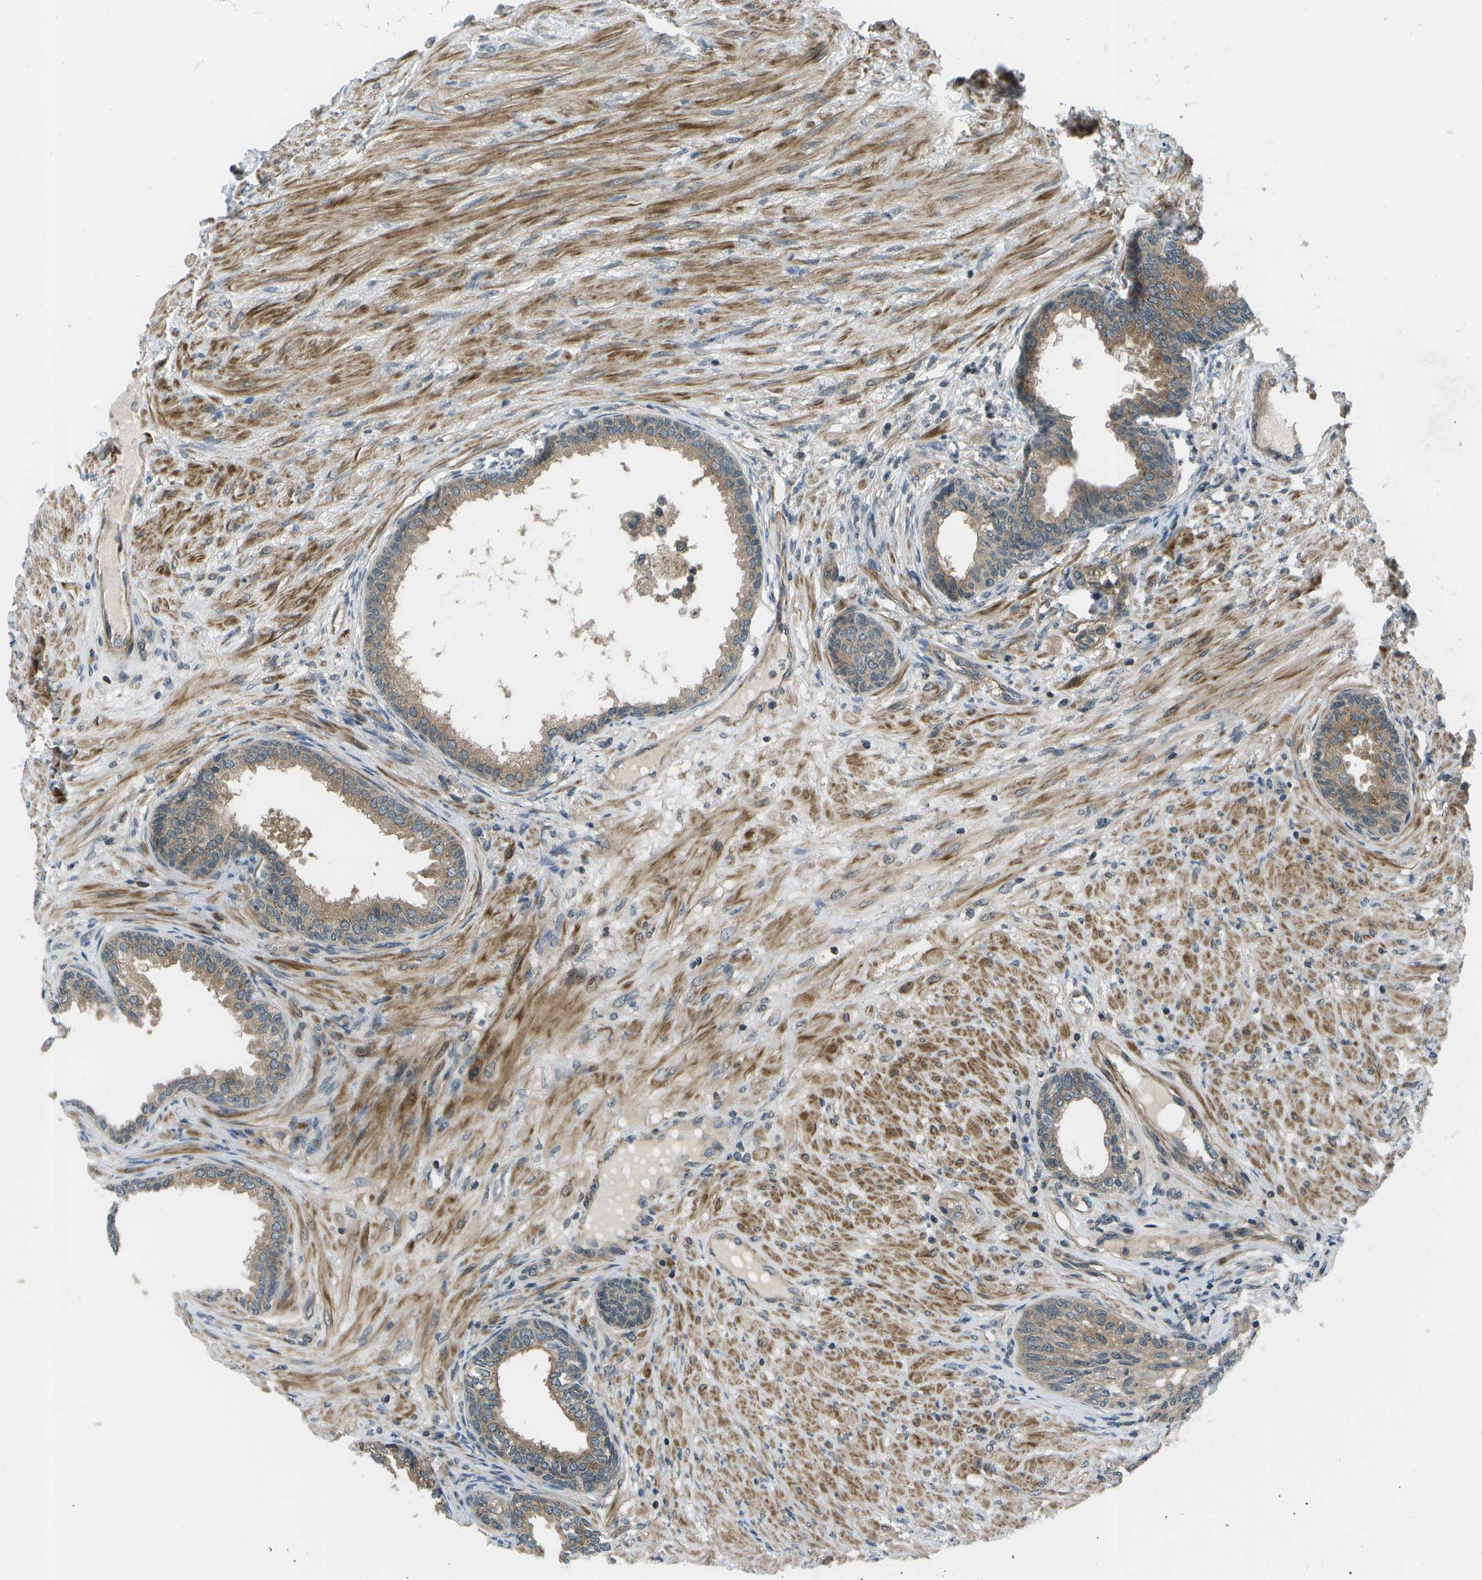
{"staining": {"intensity": "moderate", "quantity": ">75%", "location": "cytoplasmic/membranous"}, "tissue": "prostate", "cell_type": "Glandular cells", "image_type": "normal", "snomed": [{"axis": "morphology", "description": "Normal tissue, NOS"}, {"axis": "topography", "description": "Prostate"}], "caption": "Immunohistochemical staining of benign human prostate displays medium levels of moderate cytoplasmic/membranous positivity in about >75% of glandular cells.", "gene": "ENPP5", "patient": {"sex": "male", "age": 76}}